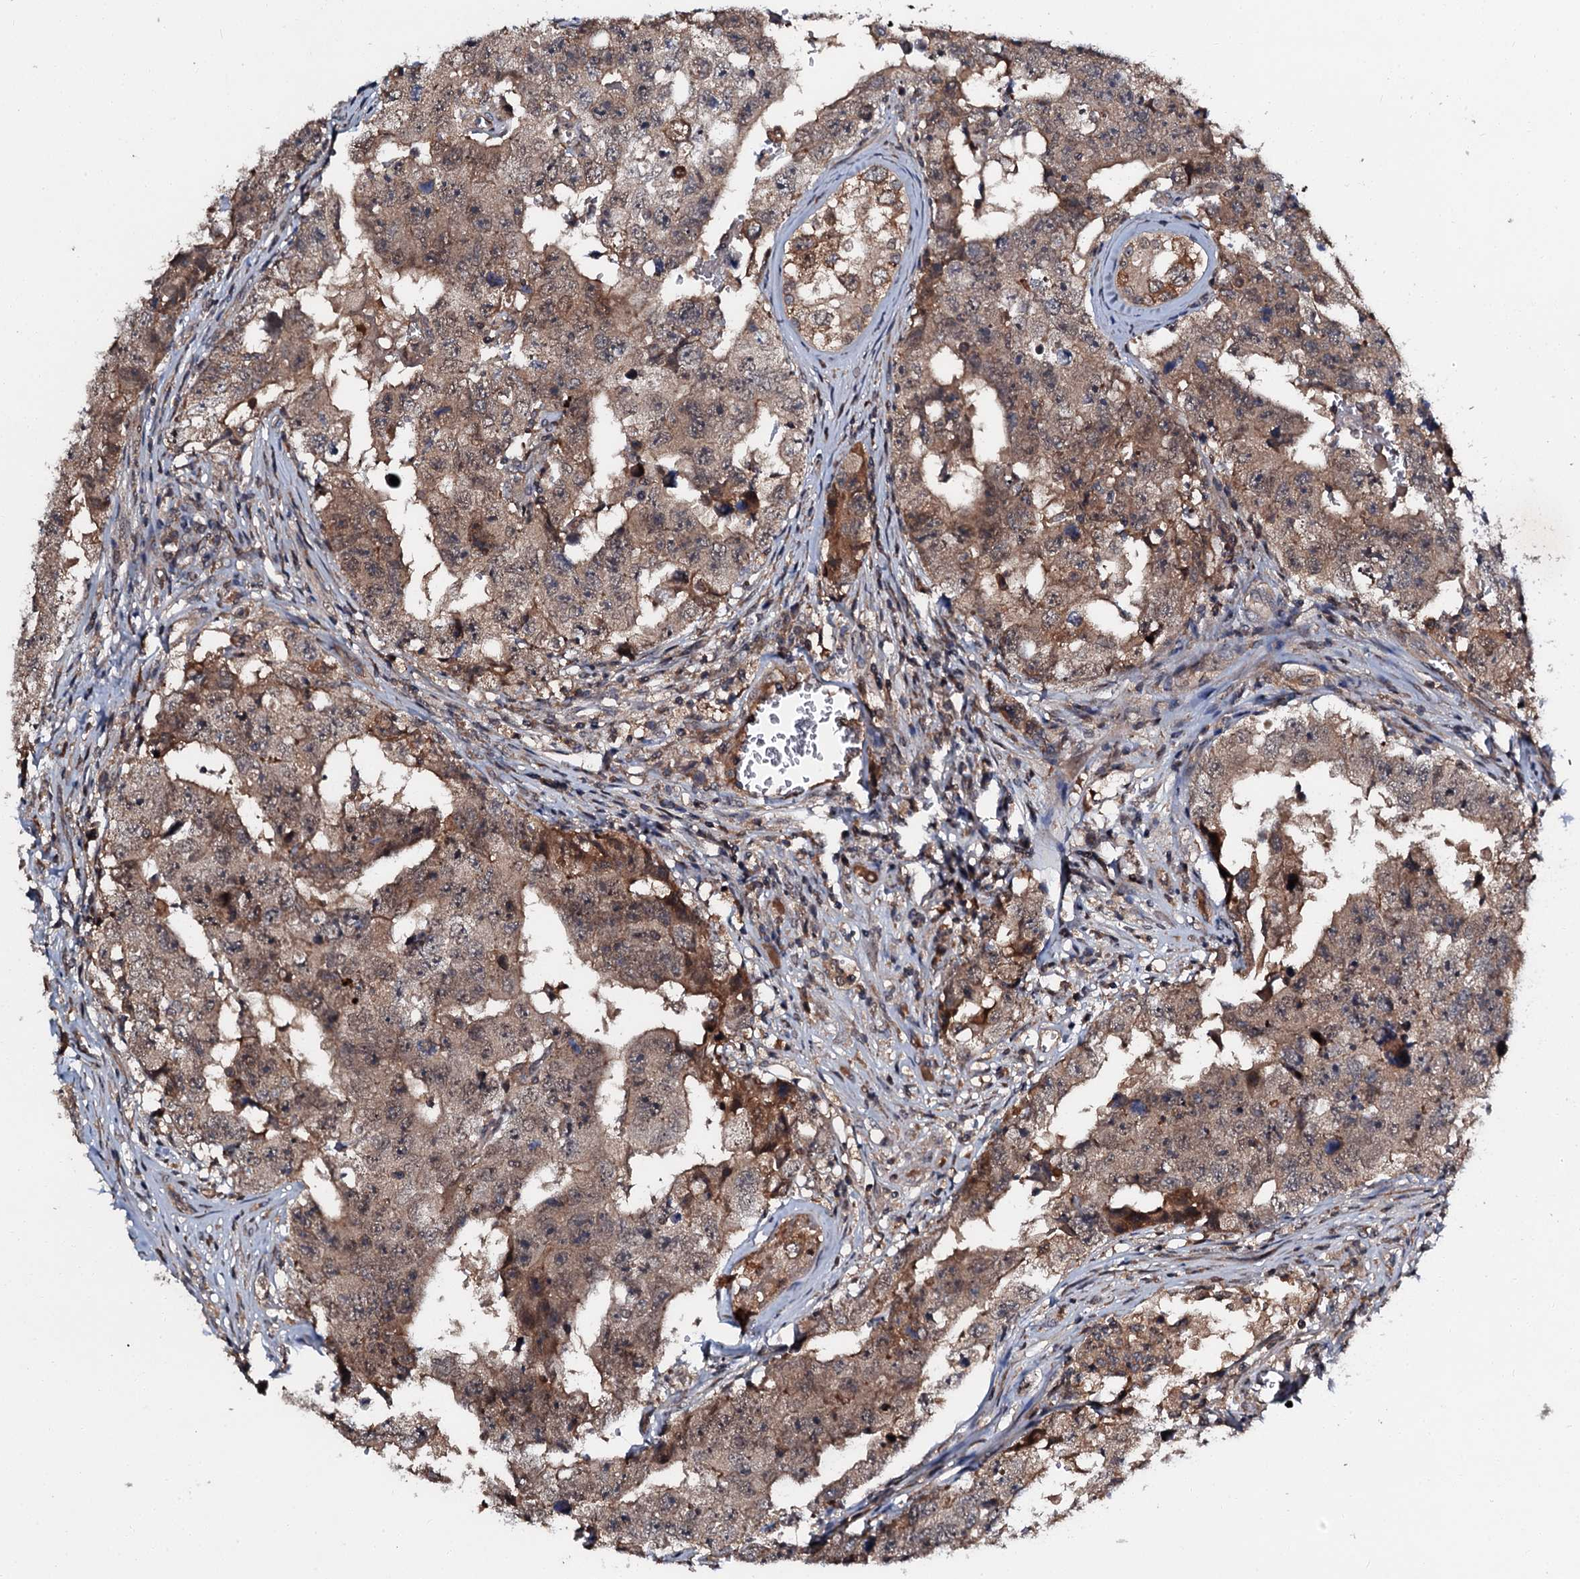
{"staining": {"intensity": "moderate", "quantity": "25%-75%", "location": "cytoplasmic/membranous"}, "tissue": "testis cancer", "cell_type": "Tumor cells", "image_type": "cancer", "snomed": [{"axis": "morphology", "description": "Carcinoma, Embryonal, NOS"}, {"axis": "topography", "description": "Testis"}], "caption": "Immunohistochemistry of testis cancer (embryonal carcinoma) demonstrates medium levels of moderate cytoplasmic/membranous positivity in approximately 25%-75% of tumor cells.", "gene": "N4BP1", "patient": {"sex": "male", "age": 17}}